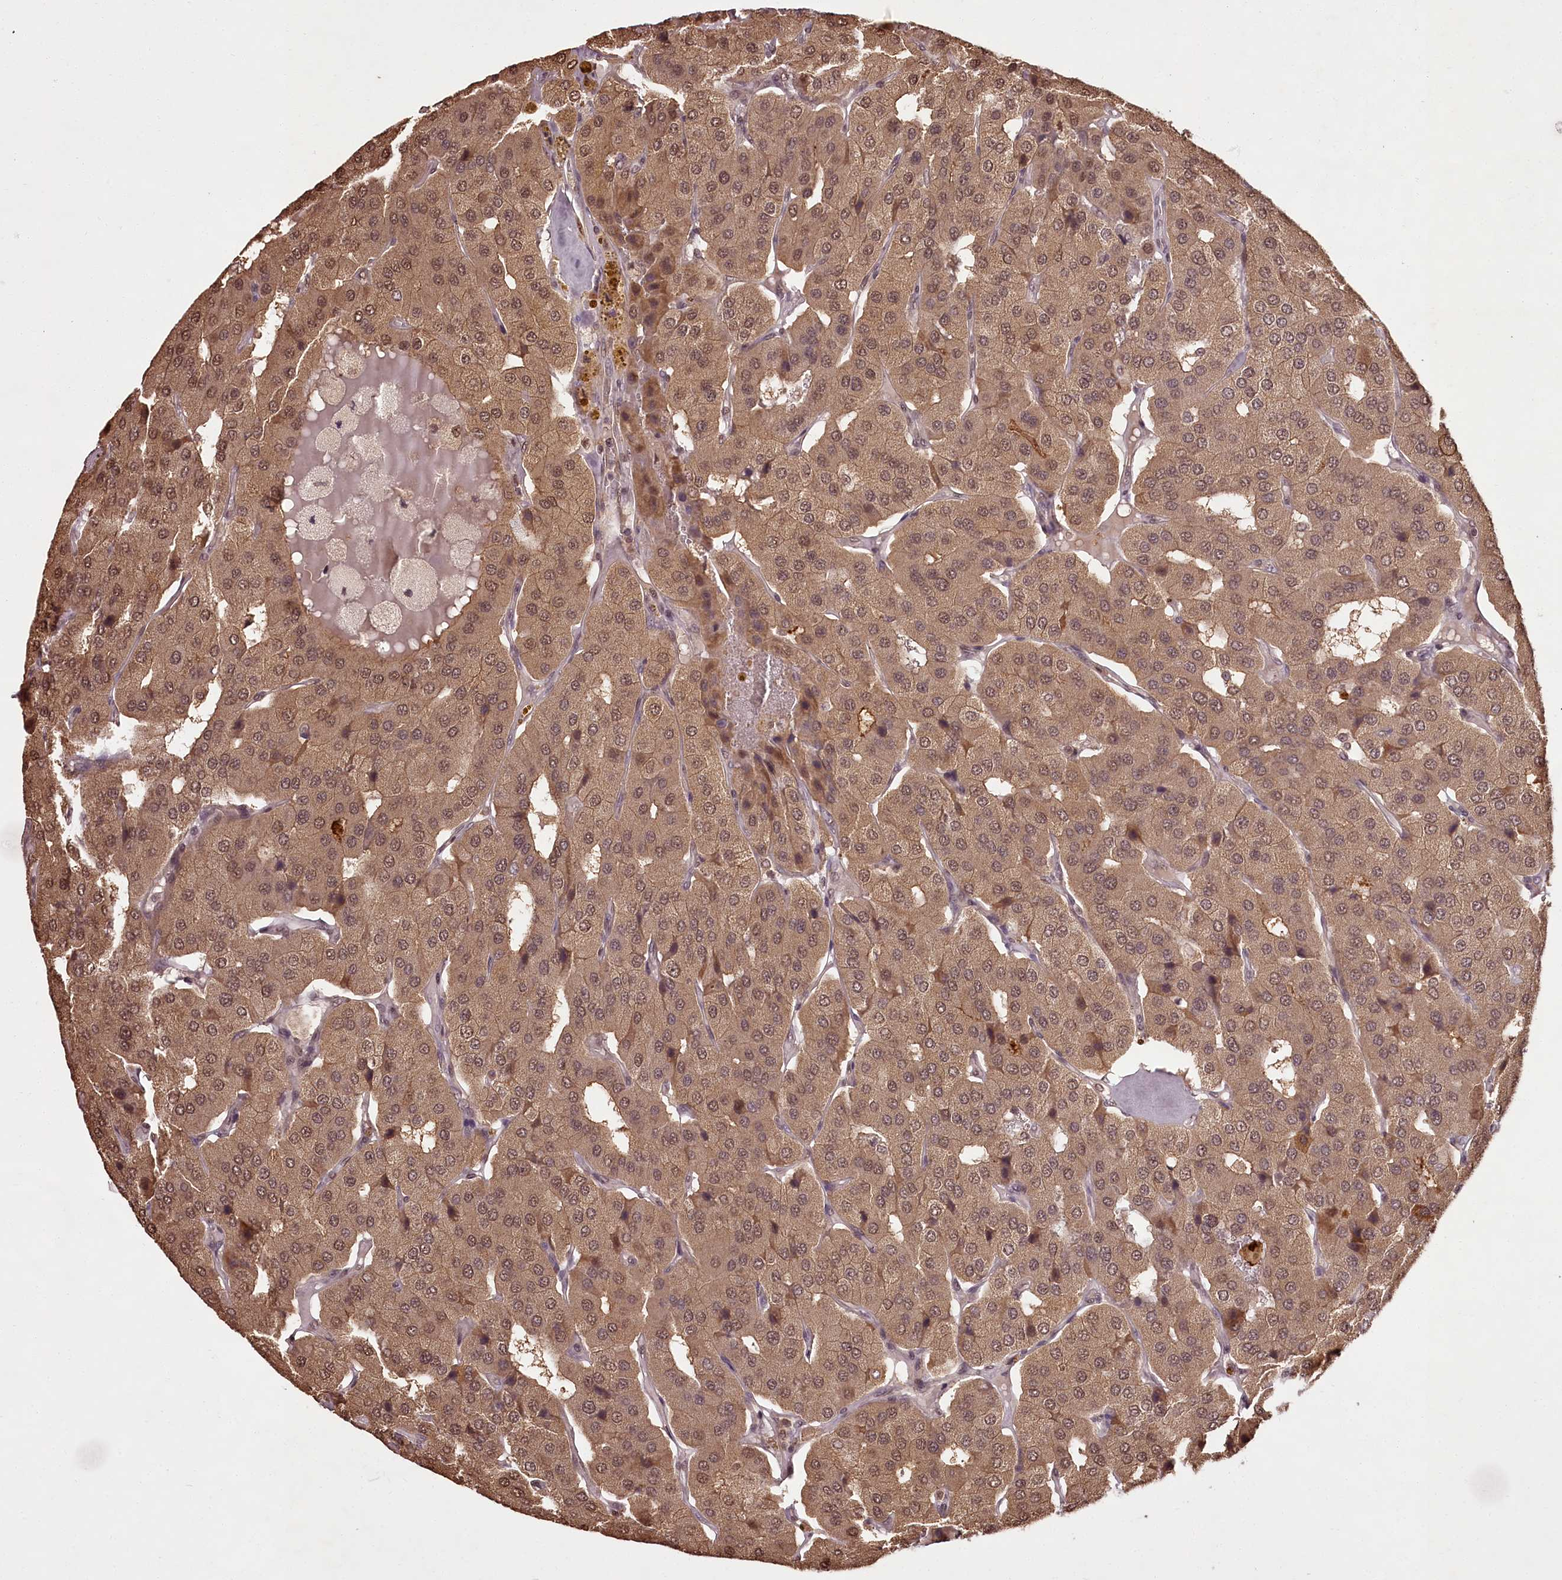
{"staining": {"intensity": "moderate", "quantity": ">75%", "location": "cytoplasmic/membranous,nuclear"}, "tissue": "parathyroid gland", "cell_type": "Glandular cells", "image_type": "normal", "snomed": [{"axis": "morphology", "description": "Normal tissue, NOS"}, {"axis": "morphology", "description": "Adenoma, NOS"}, {"axis": "topography", "description": "Parathyroid gland"}], "caption": "This is an image of immunohistochemistry (IHC) staining of unremarkable parathyroid gland, which shows moderate staining in the cytoplasmic/membranous,nuclear of glandular cells.", "gene": "NPRL2", "patient": {"sex": "female", "age": 86}}